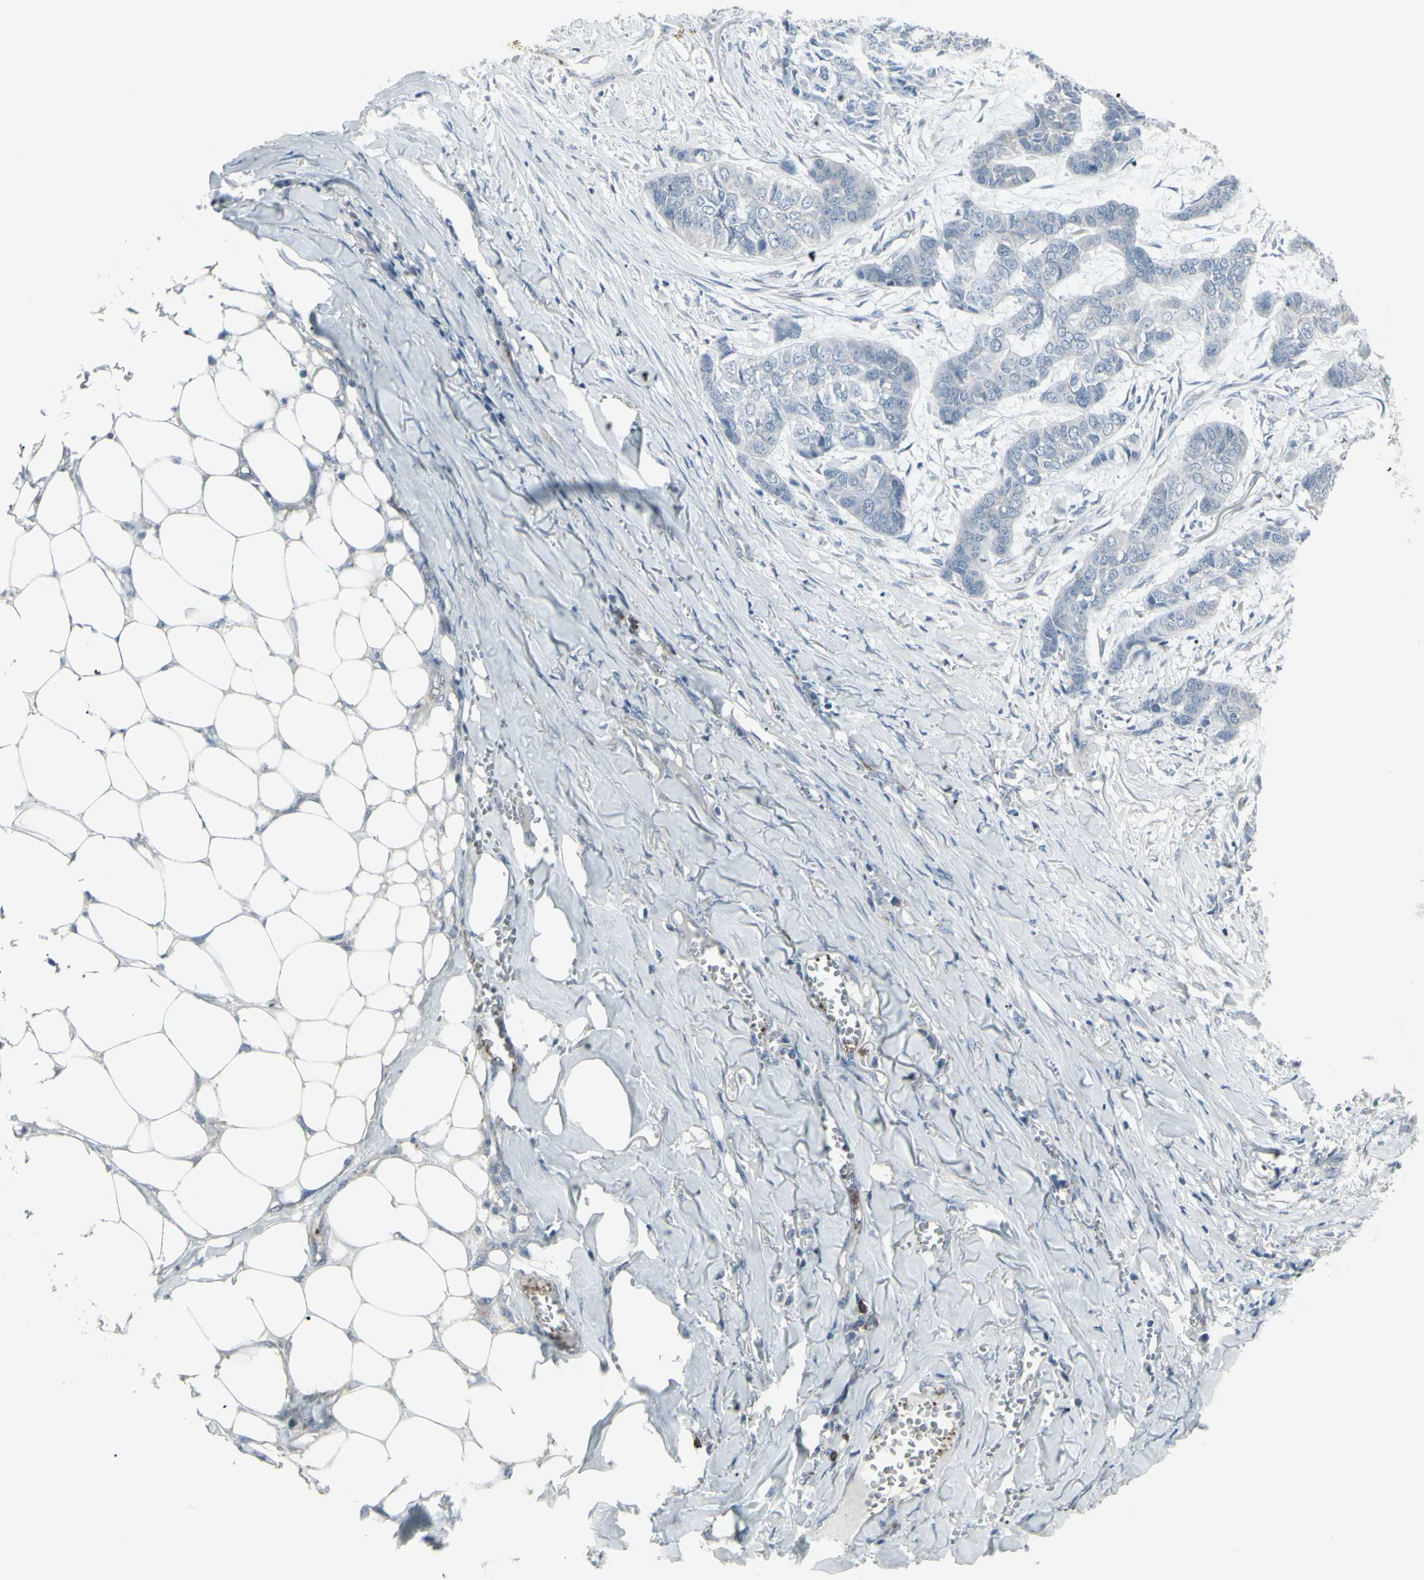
{"staining": {"intensity": "negative", "quantity": "none", "location": "none"}, "tissue": "skin cancer", "cell_type": "Tumor cells", "image_type": "cancer", "snomed": [{"axis": "morphology", "description": "Basal cell carcinoma"}, {"axis": "topography", "description": "Skin"}], "caption": "Tumor cells are negative for protein expression in human skin basal cell carcinoma. Brightfield microscopy of IHC stained with DAB (3,3'-diaminobenzidine) (brown) and hematoxylin (blue), captured at high magnification.", "gene": "CD79B", "patient": {"sex": "female", "age": 64}}